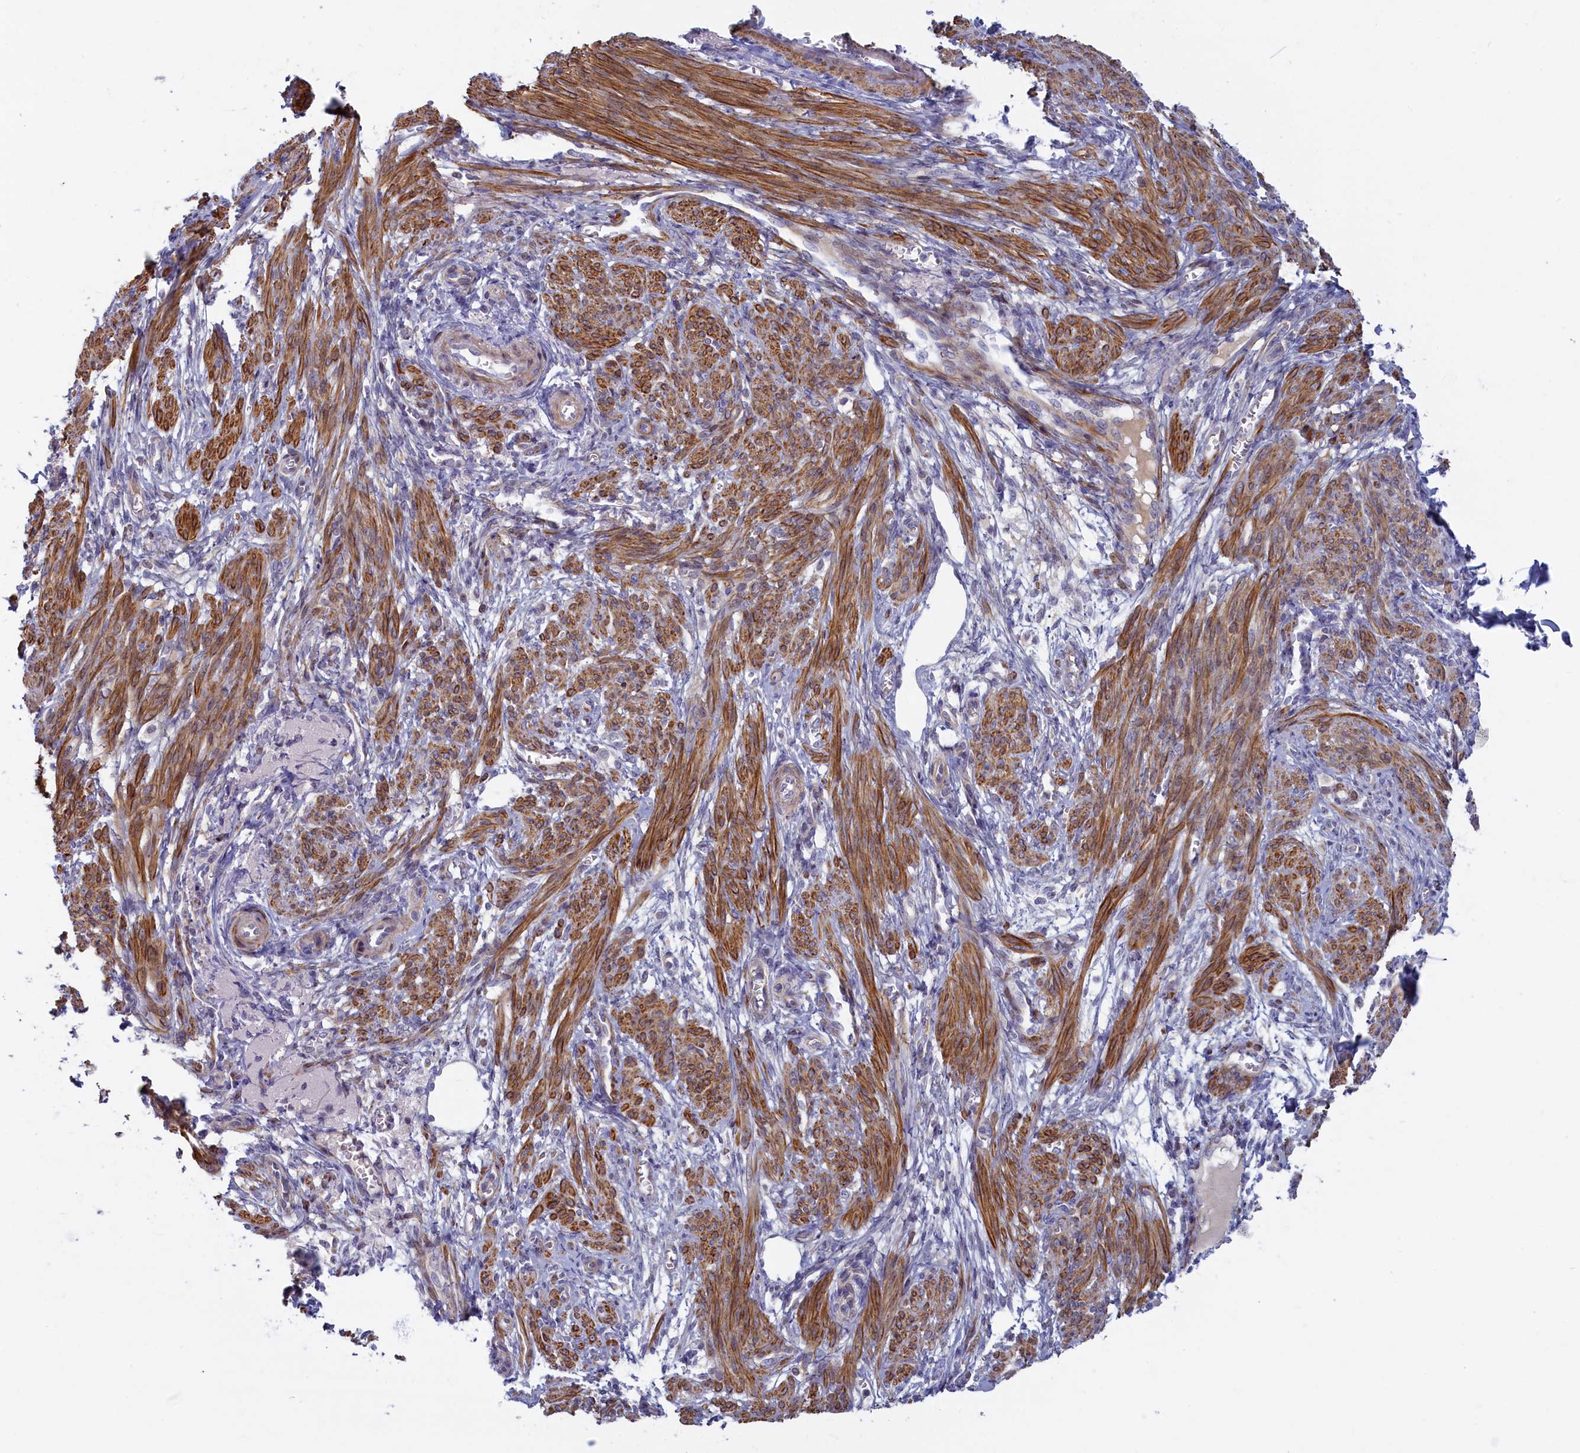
{"staining": {"intensity": "moderate", "quantity": "25%-75%", "location": "cytoplasmic/membranous"}, "tissue": "smooth muscle", "cell_type": "Smooth muscle cells", "image_type": "normal", "snomed": [{"axis": "morphology", "description": "Normal tissue, NOS"}, {"axis": "topography", "description": "Smooth muscle"}], "caption": "Protein staining of normal smooth muscle shows moderate cytoplasmic/membranous positivity in approximately 25%-75% of smooth muscle cells.", "gene": "TRPM4", "patient": {"sex": "female", "age": 39}}